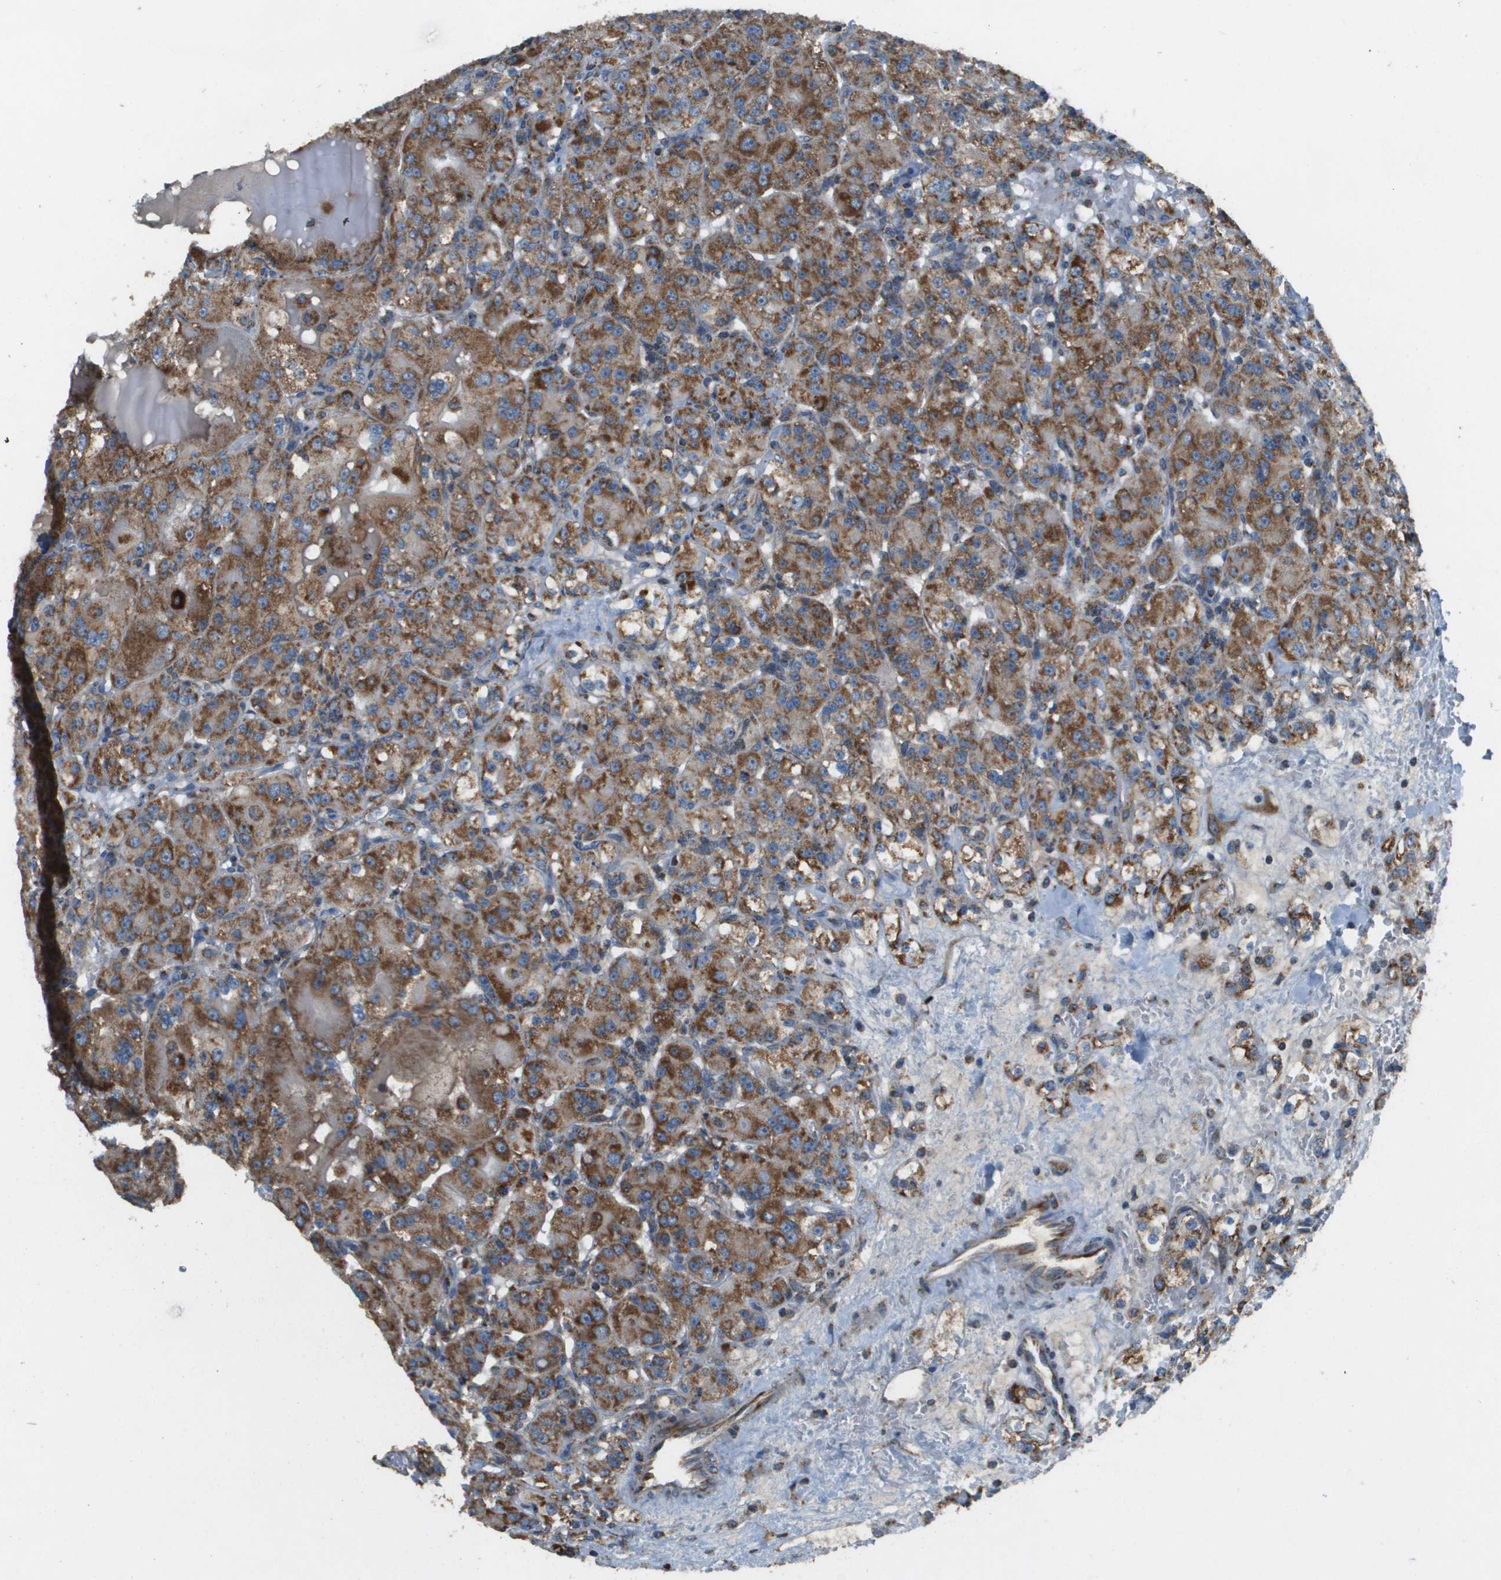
{"staining": {"intensity": "moderate", "quantity": ">75%", "location": "cytoplasmic/membranous"}, "tissue": "renal cancer", "cell_type": "Tumor cells", "image_type": "cancer", "snomed": [{"axis": "morphology", "description": "Normal tissue, NOS"}, {"axis": "morphology", "description": "Adenocarcinoma, NOS"}, {"axis": "topography", "description": "Kidney"}], "caption": "DAB immunohistochemical staining of human renal cancer exhibits moderate cytoplasmic/membranous protein positivity in about >75% of tumor cells.", "gene": "NRK", "patient": {"sex": "male", "age": 61}}